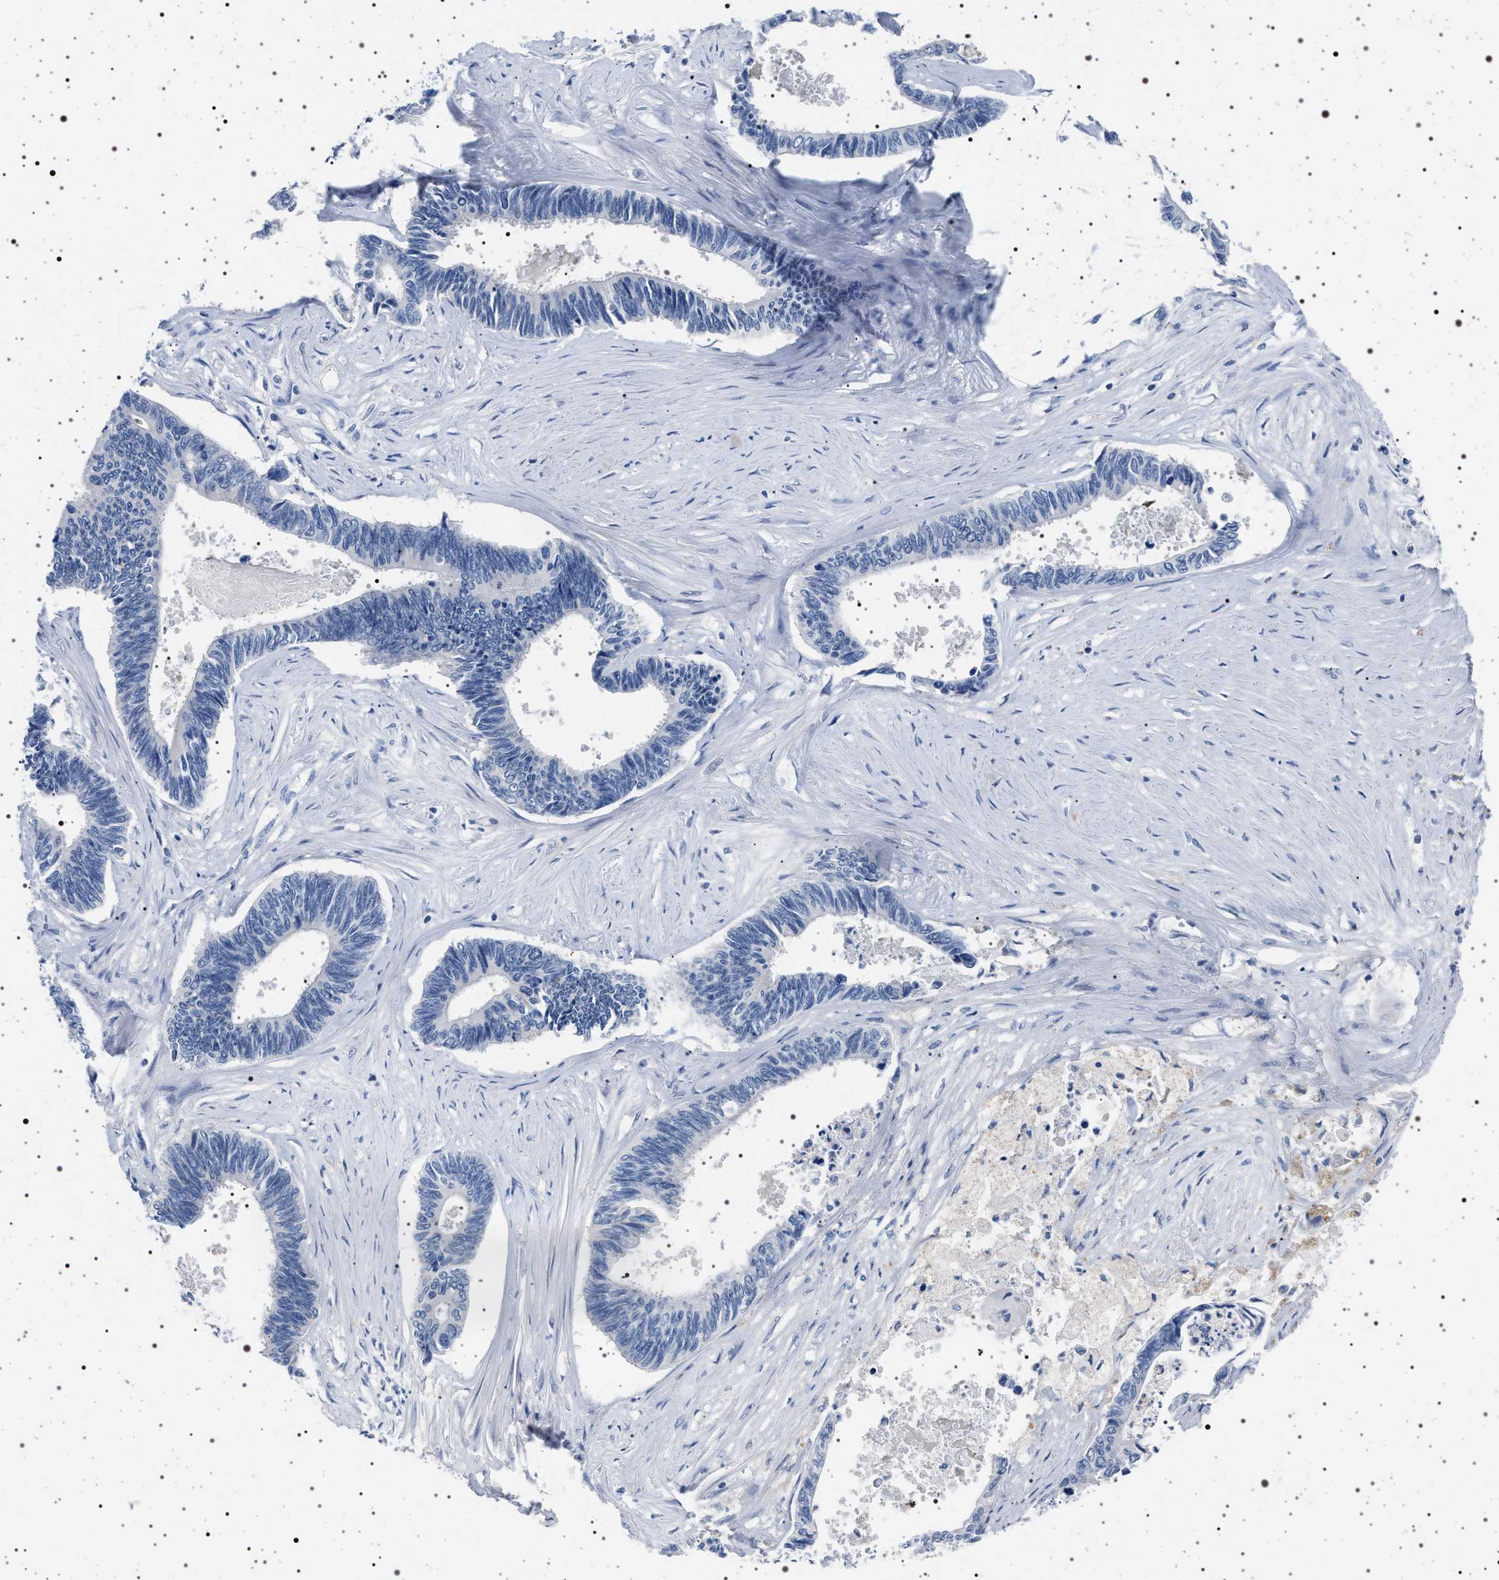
{"staining": {"intensity": "negative", "quantity": "none", "location": "none"}, "tissue": "pancreatic cancer", "cell_type": "Tumor cells", "image_type": "cancer", "snomed": [{"axis": "morphology", "description": "Adenocarcinoma, NOS"}, {"axis": "topography", "description": "Pancreas"}], "caption": "Immunohistochemical staining of human pancreatic adenocarcinoma shows no significant positivity in tumor cells.", "gene": "NAT9", "patient": {"sex": "female", "age": 70}}